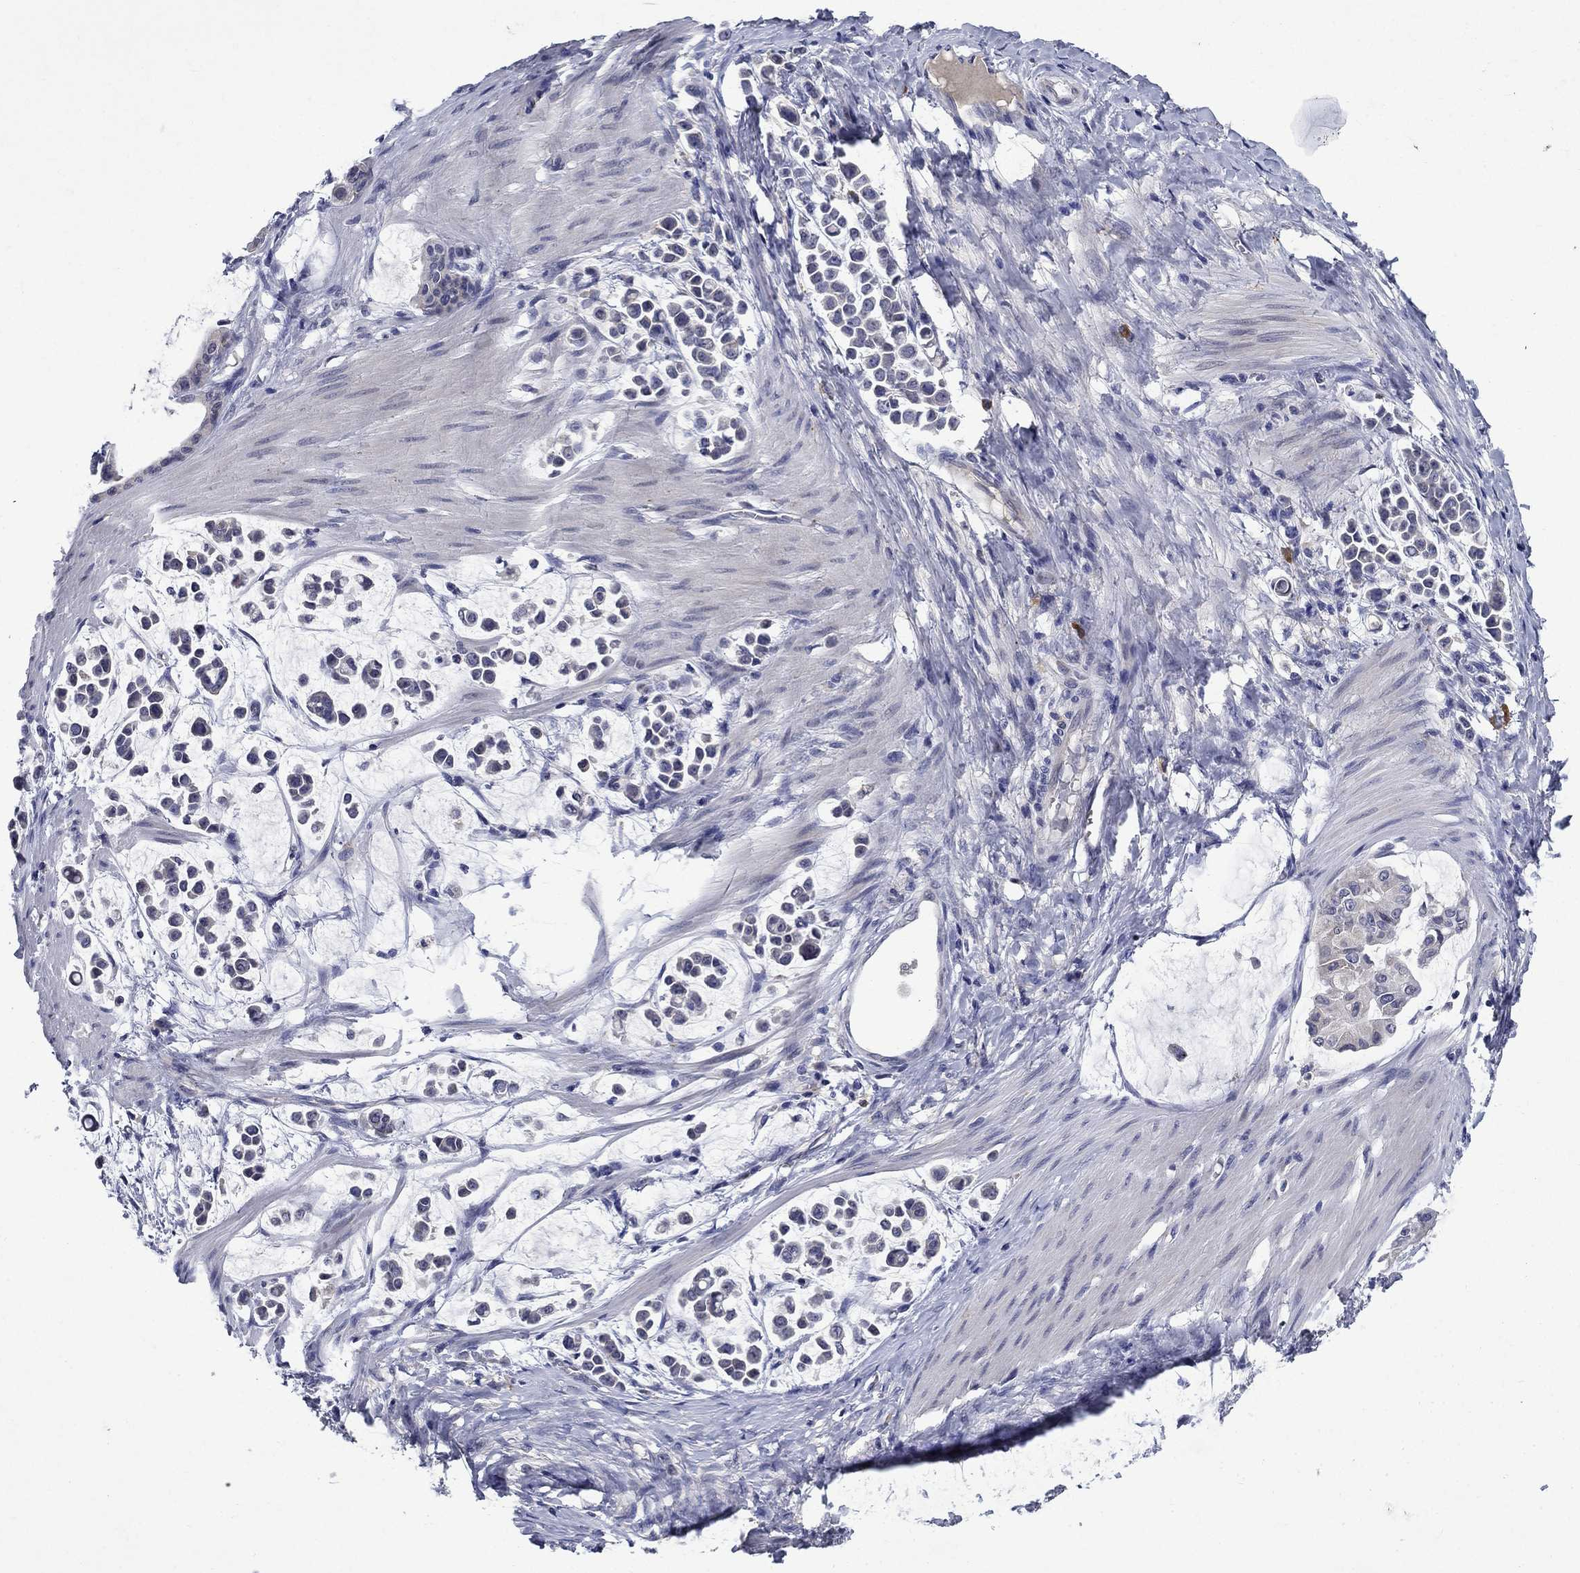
{"staining": {"intensity": "negative", "quantity": "none", "location": "none"}, "tissue": "stomach cancer", "cell_type": "Tumor cells", "image_type": "cancer", "snomed": [{"axis": "morphology", "description": "Adenocarcinoma, NOS"}, {"axis": "topography", "description": "Stomach"}], "caption": "Micrograph shows no significant protein staining in tumor cells of stomach cancer (adenocarcinoma).", "gene": "STAB2", "patient": {"sex": "male", "age": 82}}